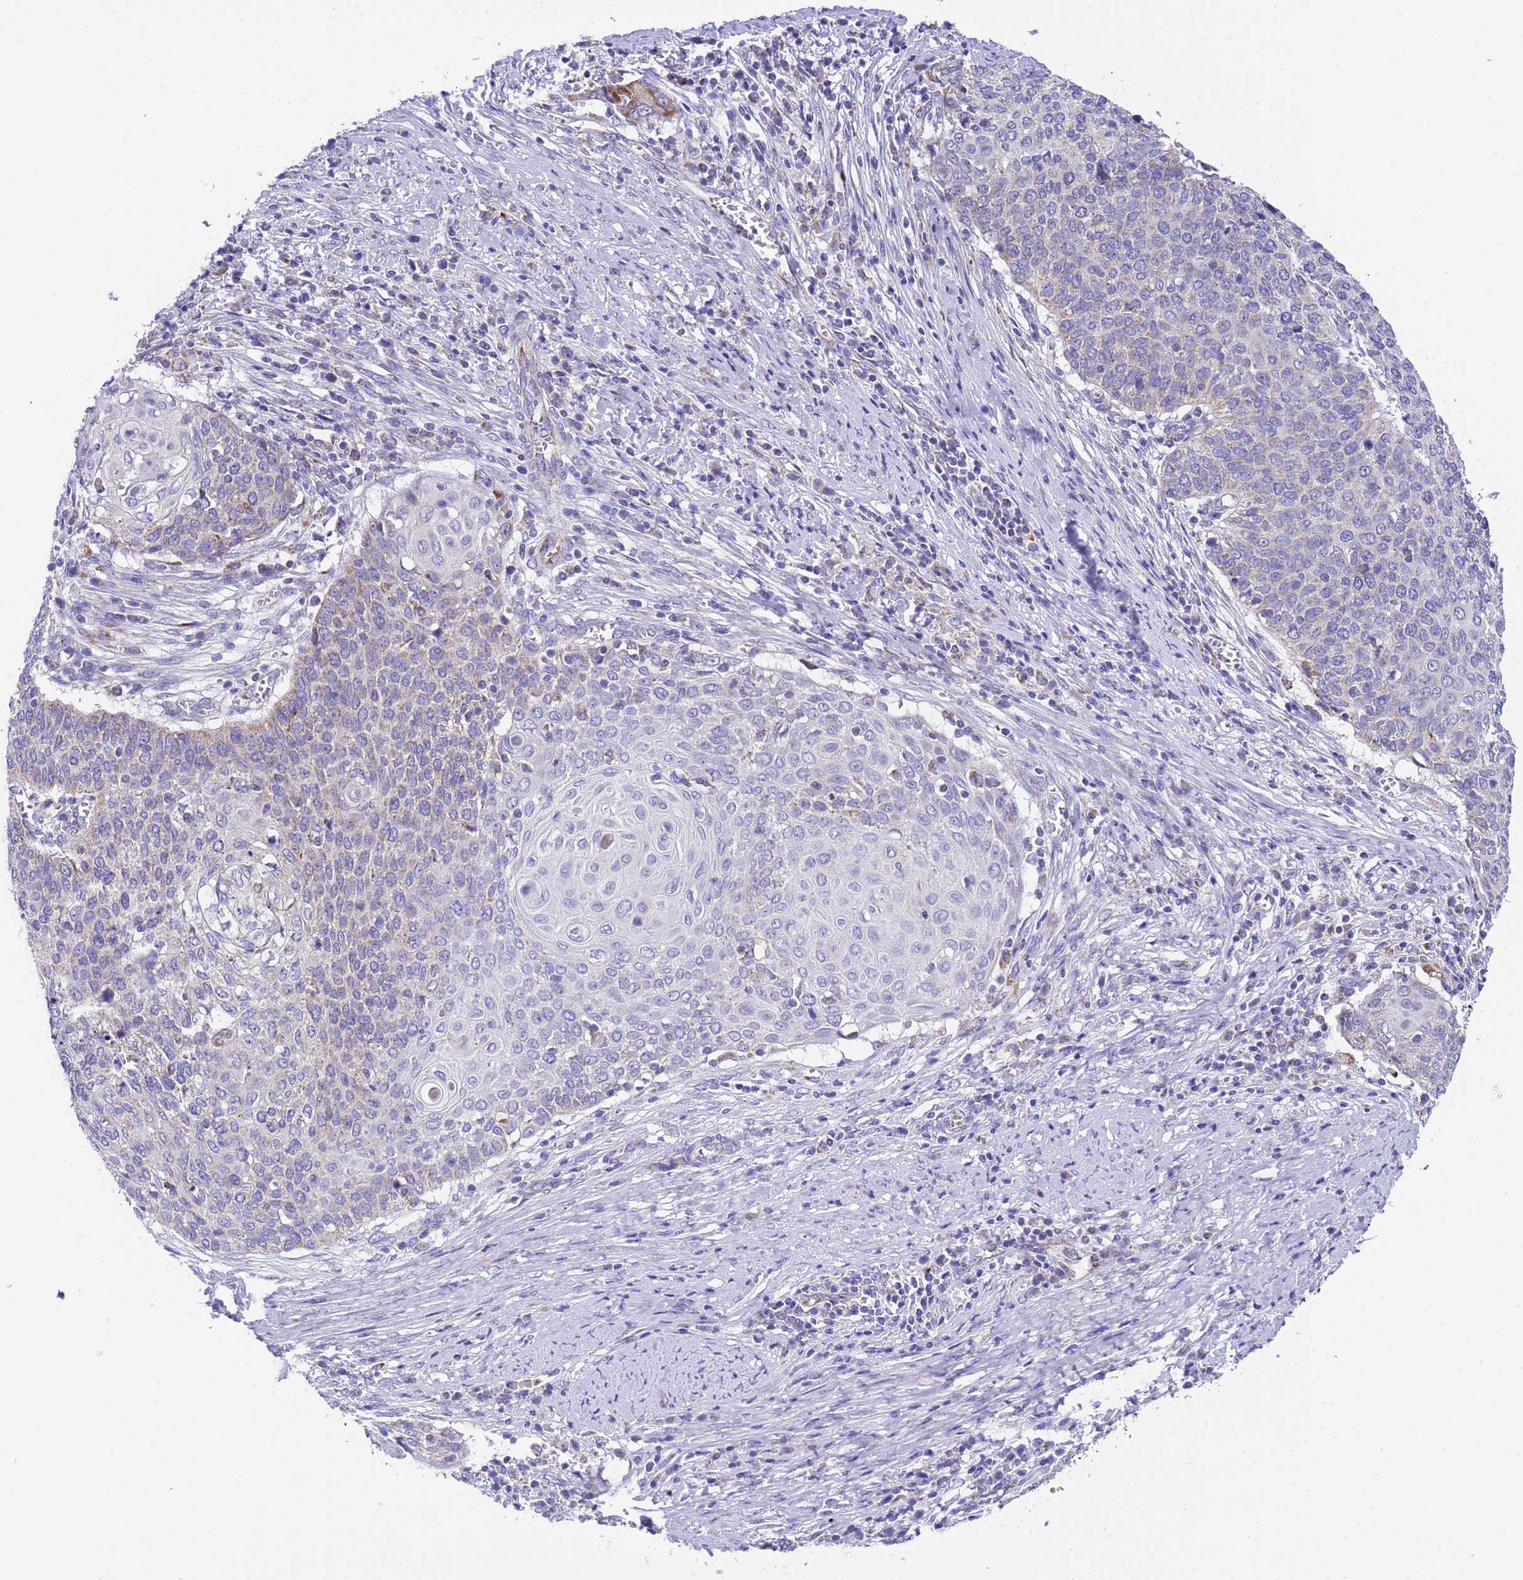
{"staining": {"intensity": "negative", "quantity": "none", "location": "none"}, "tissue": "cervical cancer", "cell_type": "Tumor cells", "image_type": "cancer", "snomed": [{"axis": "morphology", "description": "Squamous cell carcinoma, NOS"}, {"axis": "topography", "description": "Cervix"}], "caption": "This is an immunohistochemistry micrograph of human cervical squamous cell carcinoma. There is no expression in tumor cells.", "gene": "CCDC191", "patient": {"sex": "female", "age": 39}}